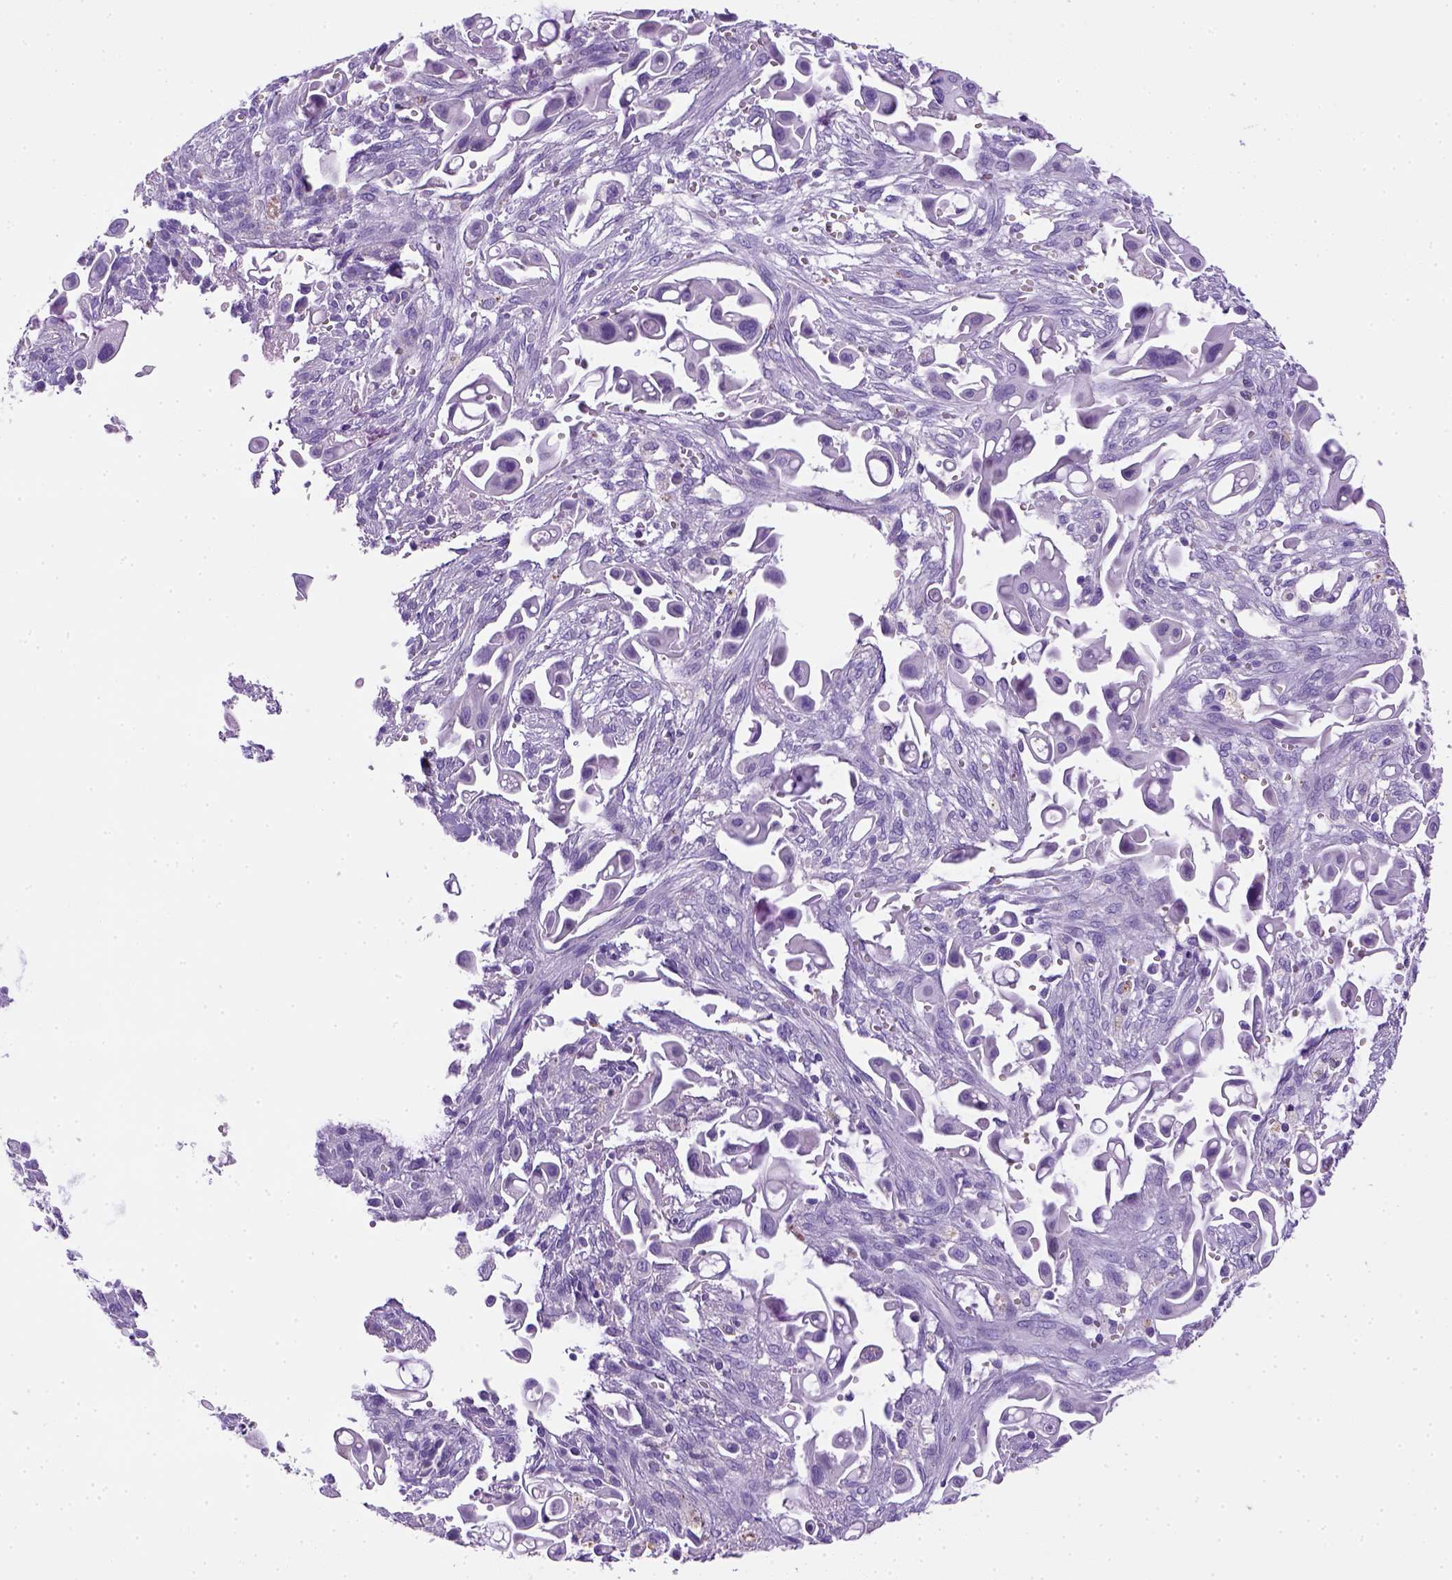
{"staining": {"intensity": "negative", "quantity": "none", "location": "none"}, "tissue": "pancreatic cancer", "cell_type": "Tumor cells", "image_type": "cancer", "snomed": [{"axis": "morphology", "description": "Adenocarcinoma, NOS"}, {"axis": "topography", "description": "Pancreas"}], "caption": "There is no significant positivity in tumor cells of adenocarcinoma (pancreatic).", "gene": "KRT71", "patient": {"sex": "male", "age": 50}}